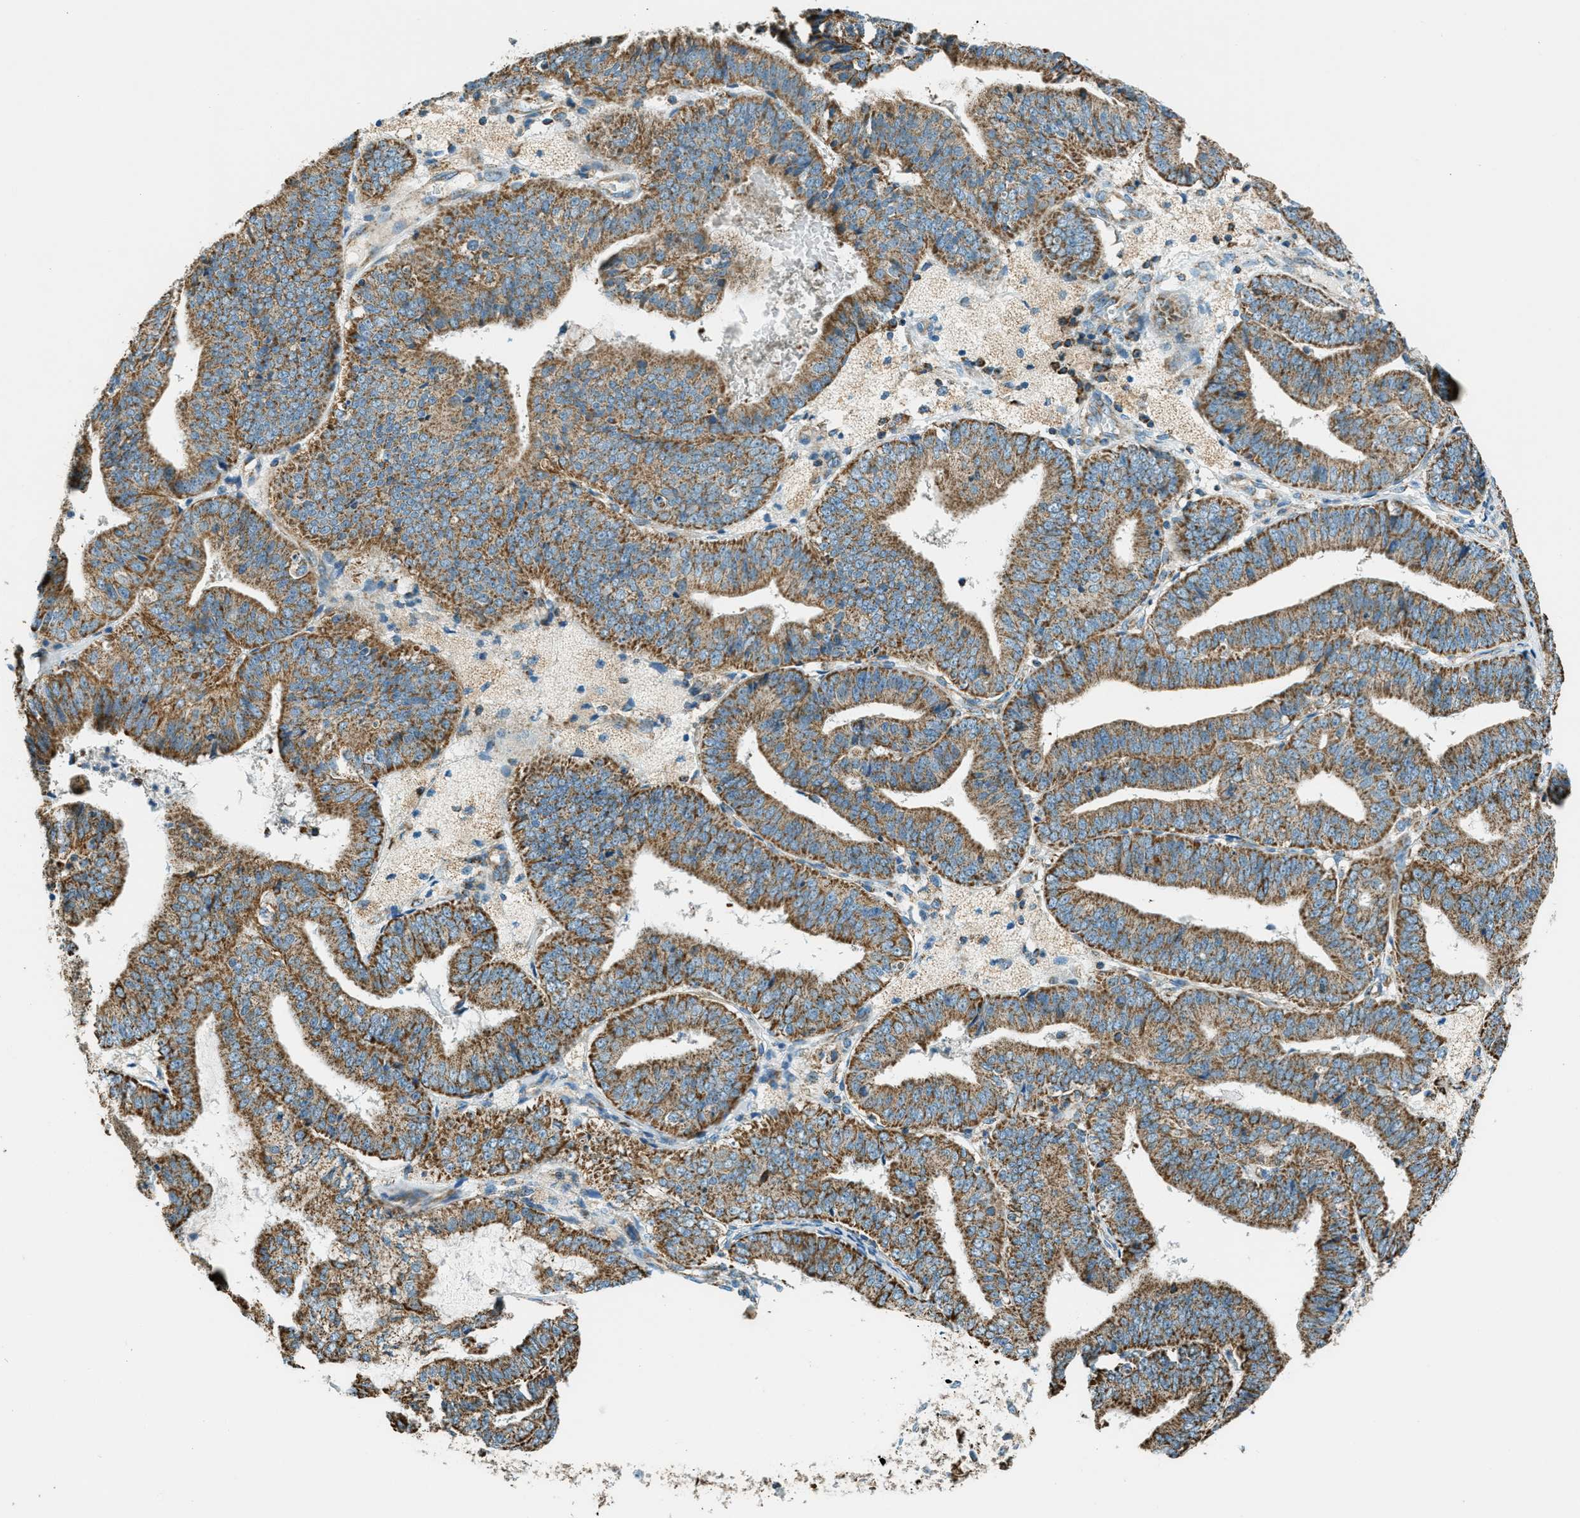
{"staining": {"intensity": "moderate", "quantity": ">75%", "location": "cytoplasmic/membranous"}, "tissue": "endometrial cancer", "cell_type": "Tumor cells", "image_type": "cancer", "snomed": [{"axis": "morphology", "description": "Adenocarcinoma, NOS"}, {"axis": "topography", "description": "Endometrium"}], "caption": "Adenocarcinoma (endometrial) tissue displays moderate cytoplasmic/membranous staining in approximately >75% of tumor cells, visualized by immunohistochemistry. The staining was performed using DAB (3,3'-diaminobenzidine) to visualize the protein expression in brown, while the nuclei were stained in blue with hematoxylin (Magnification: 20x).", "gene": "CHST15", "patient": {"sex": "female", "age": 63}}